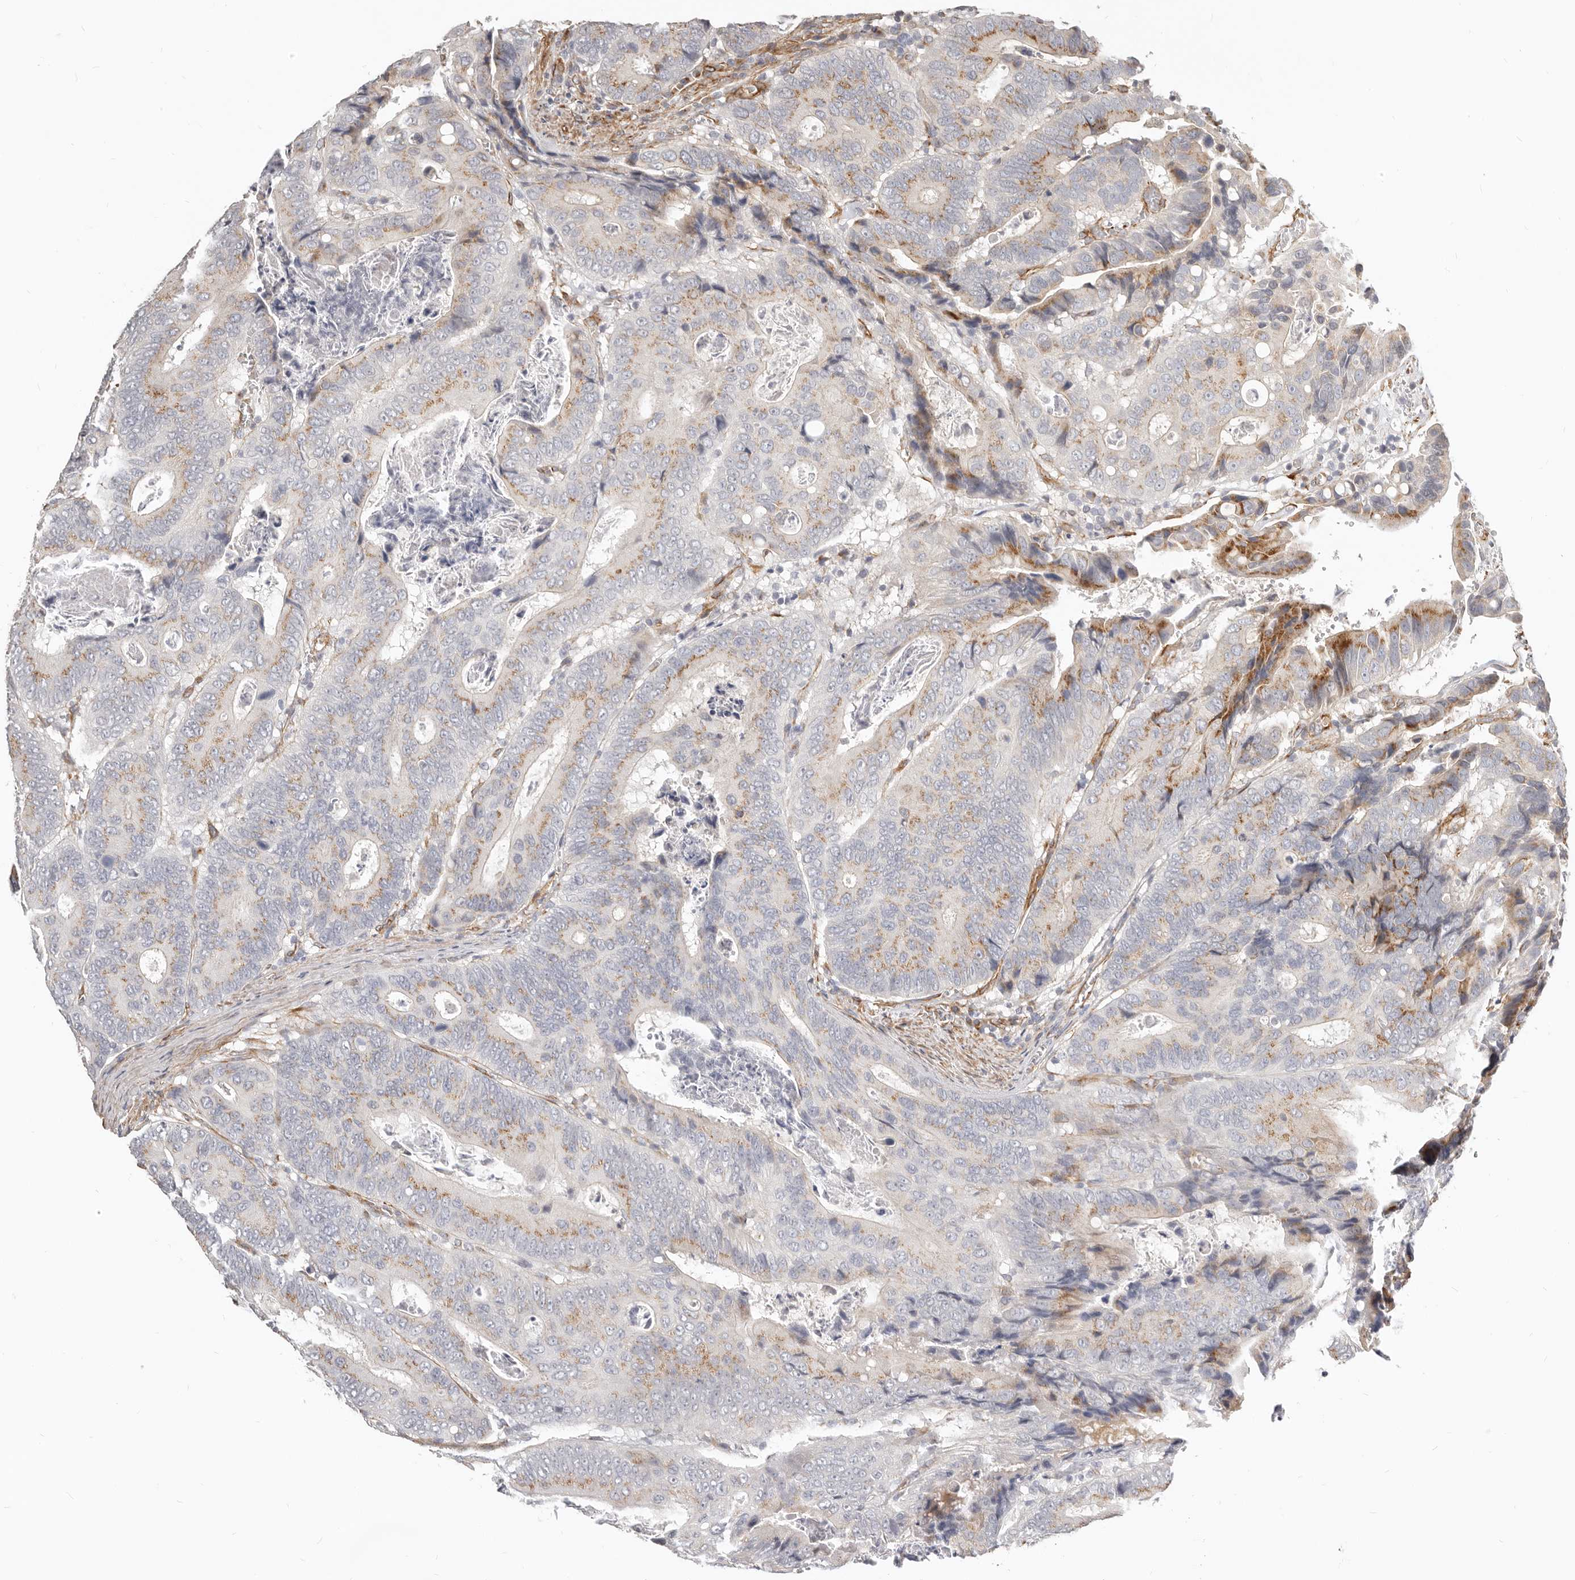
{"staining": {"intensity": "weak", "quantity": ">75%", "location": "cytoplasmic/membranous"}, "tissue": "colorectal cancer", "cell_type": "Tumor cells", "image_type": "cancer", "snomed": [{"axis": "morphology", "description": "Inflammation, NOS"}, {"axis": "morphology", "description": "Adenocarcinoma, NOS"}, {"axis": "topography", "description": "Colon"}], "caption": "IHC of human colorectal cancer (adenocarcinoma) demonstrates low levels of weak cytoplasmic/membranous expression in approximately >75% of tumor cells.", "gene": "RABAC1", "patient": {"sex": "male", "age": 72}}